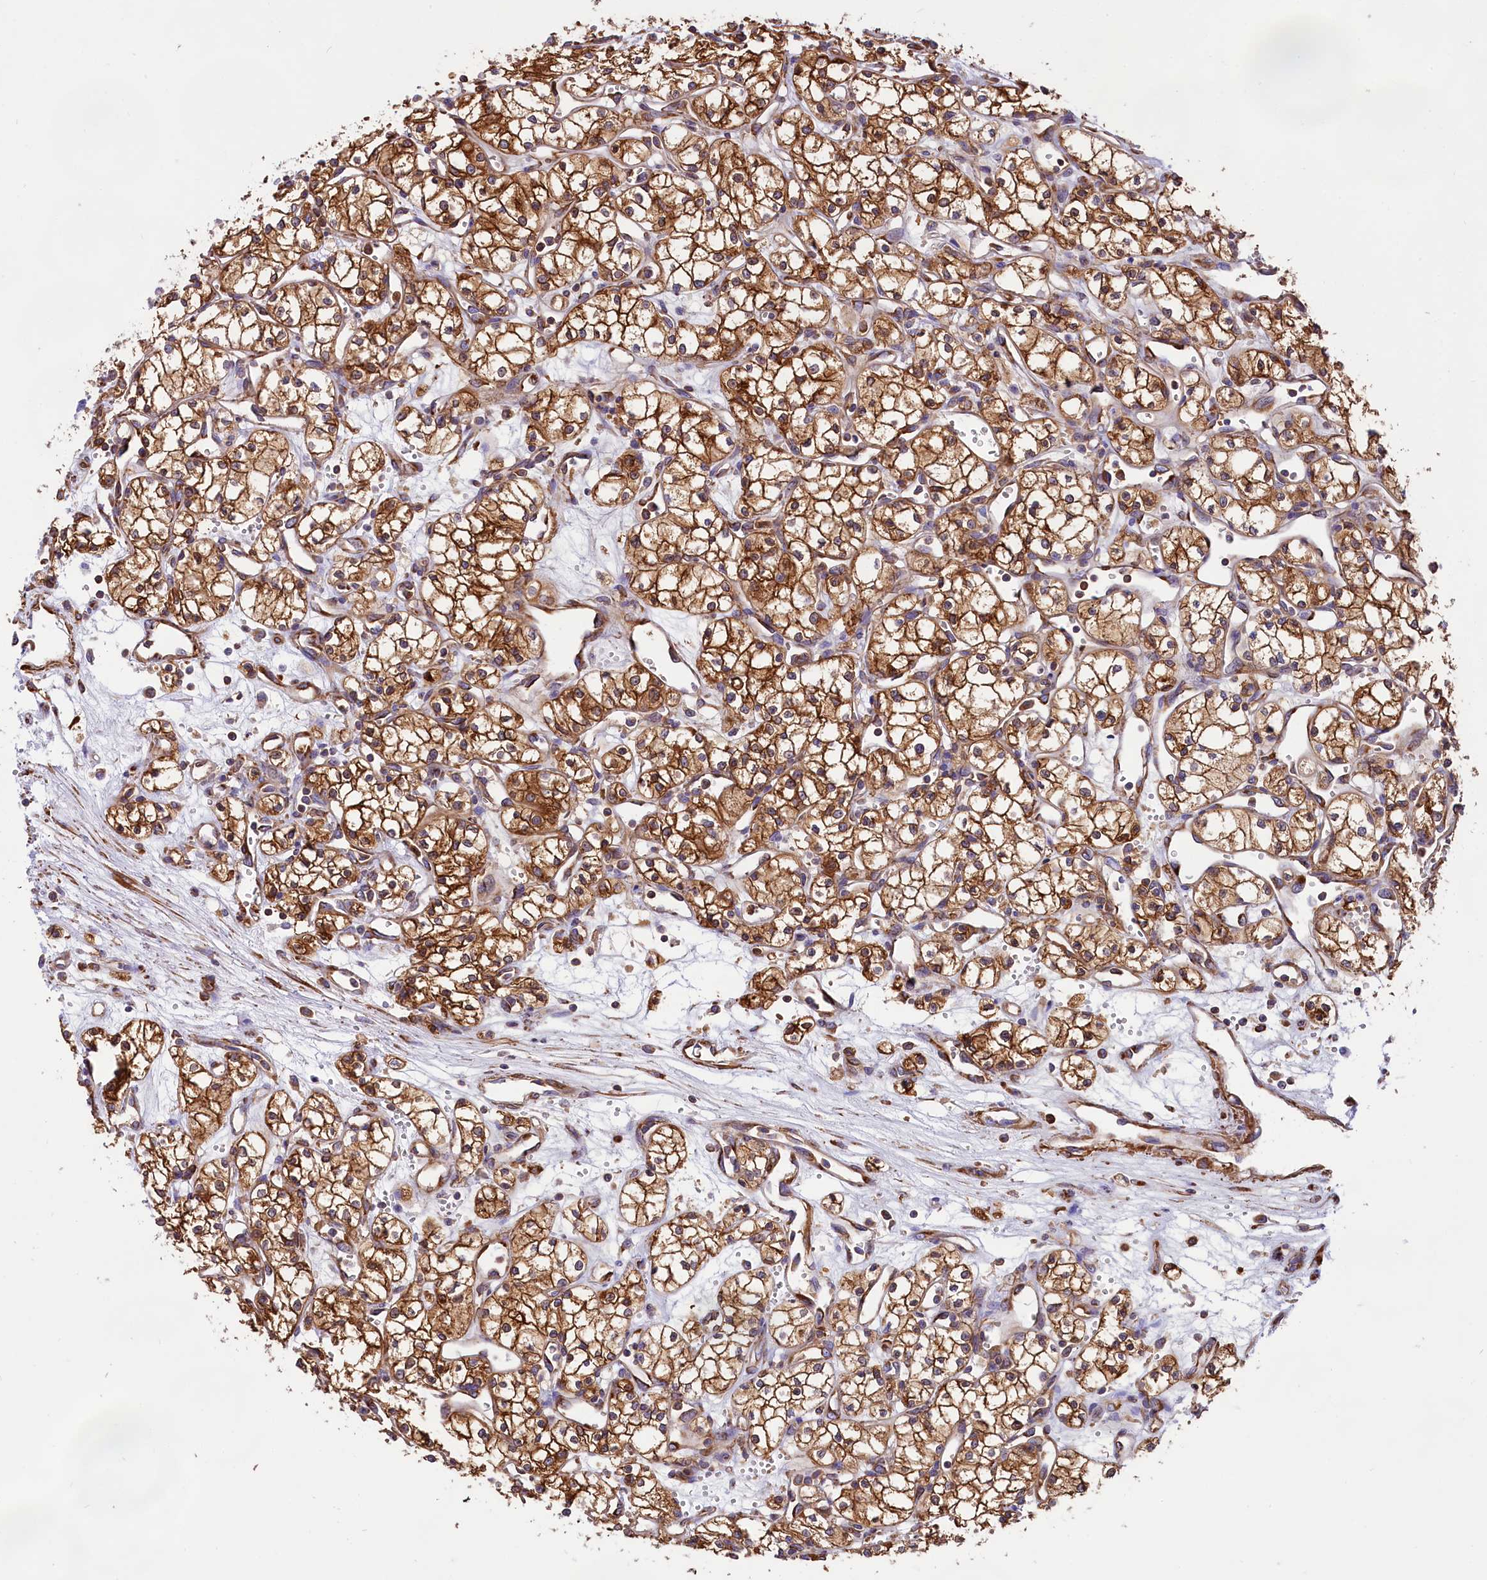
{"staining": {"intensity": "strong", "quantity": ">75%", "location": "cytoplasmic/membranous"}, "tissue": "renal cancer", "cell_type": "Tumor cells", "image_type": "cancer", "snomed": [{"axis": "morphology", "description": "Adenocarcinoma, NOS"}, {"axis": "topography", "description": "Kidney"}], "caption": "Strong cytoplasmic/membranous protein expression is identified in approximately >75% of tumor cells in renal adenocarcinoma. The protein is stained brown, and the nuclei are stained in blue (DAB IHC with brightfield microscopy, high magnification).", "gene": "GYS1", "patient": {"sex": "male", "age": 59}}